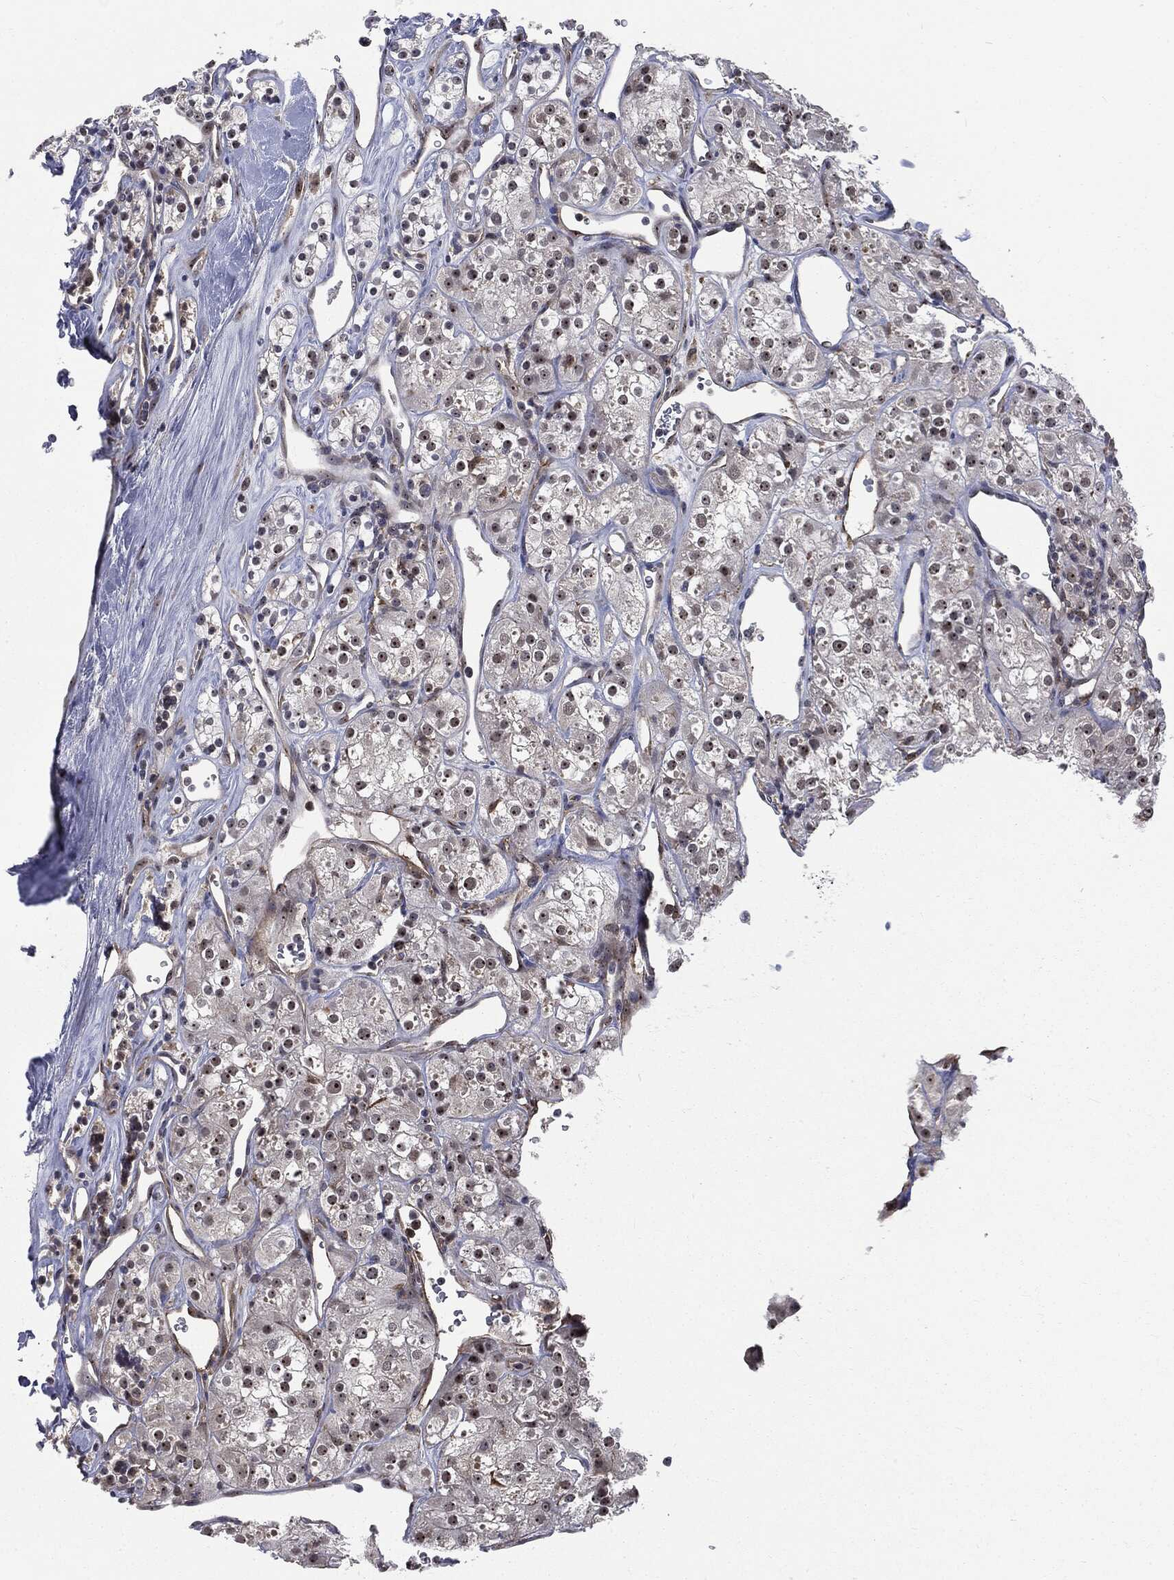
{"staining": {"intensity": "moderate", "quantity": "<25%", "location": "nuclear"}, "tissue": "renal cancer", "cell_type": "Tumor cells", "image_type": "cancer", "snomed": [{"axis": "morphology", "description": "Adenocarcinoma, NOS"}, {"axis": "topography", "description": "Kidney"}], "caption": "IHC image of renal cancer (adenocarcinoma) stained for a protein (brown), which displays low levels of moderate nuclear staining in about <25% of tumor cells.", "gene": "TRMT1L", "patient": {"sex": "male", "age": 77}}